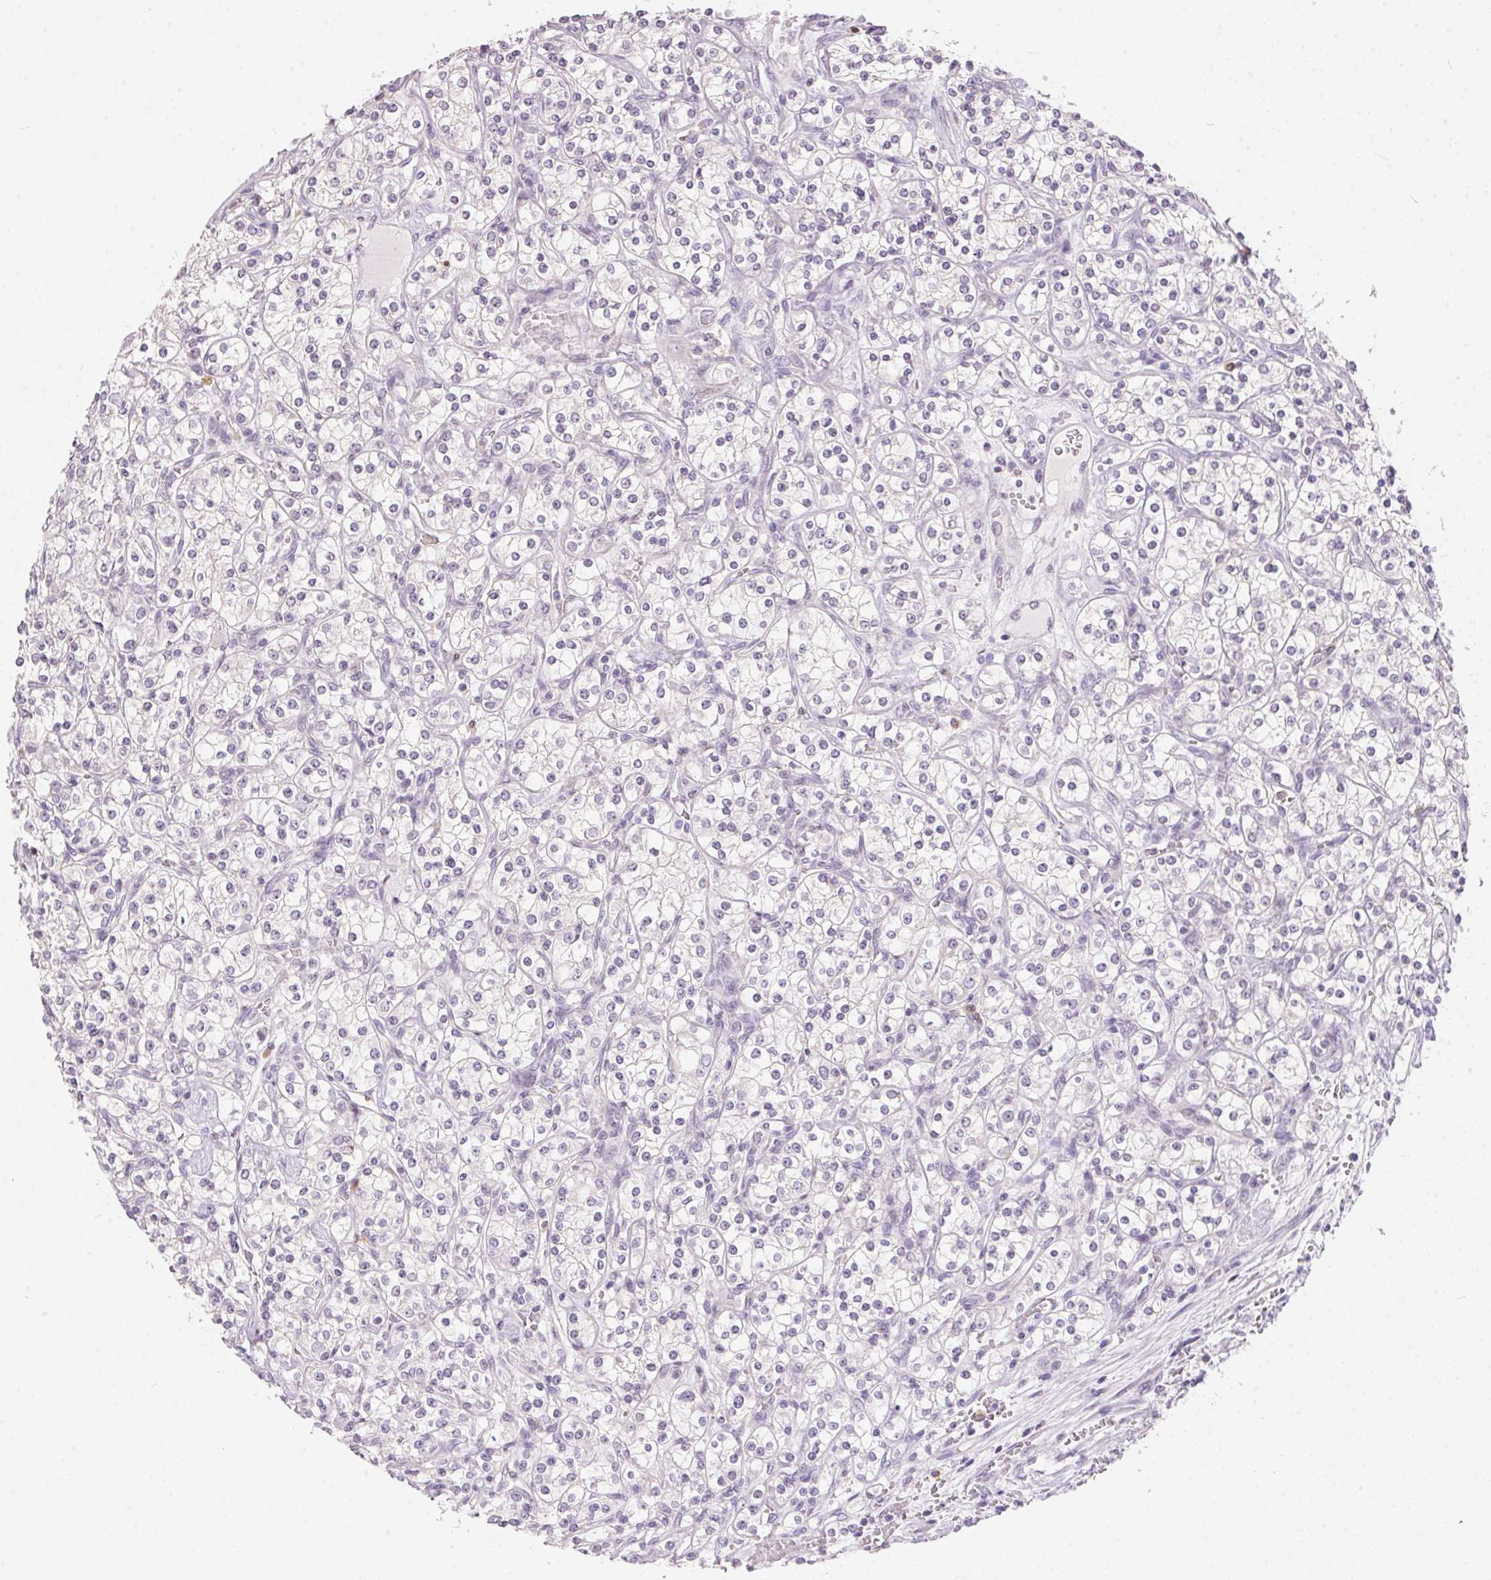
{"staining": {"intensity": "negative", "quantity": "none", "location": "none"}, "tissue": "renal cancer", "cell_type": "Tumor cells", "image_type": "cancer", "snomed": [{"axis": "morphology", "description": "Adenocarcinoma, NOS"}, {"axis": "topography", "description": "Kidney"}], "caption": "Immunohistochemistry (IHC) of human renal cancer exhibits no positivity in tumor cells. Brightfield microscopy of immunohistochemistry stained with DAB (3,3'-diaminobenzidine) (brown) and hematoxylin (blue), captured at high magnification.", "gene": "SERPINB1", "patient": {"sex": "male", "age": 77}}